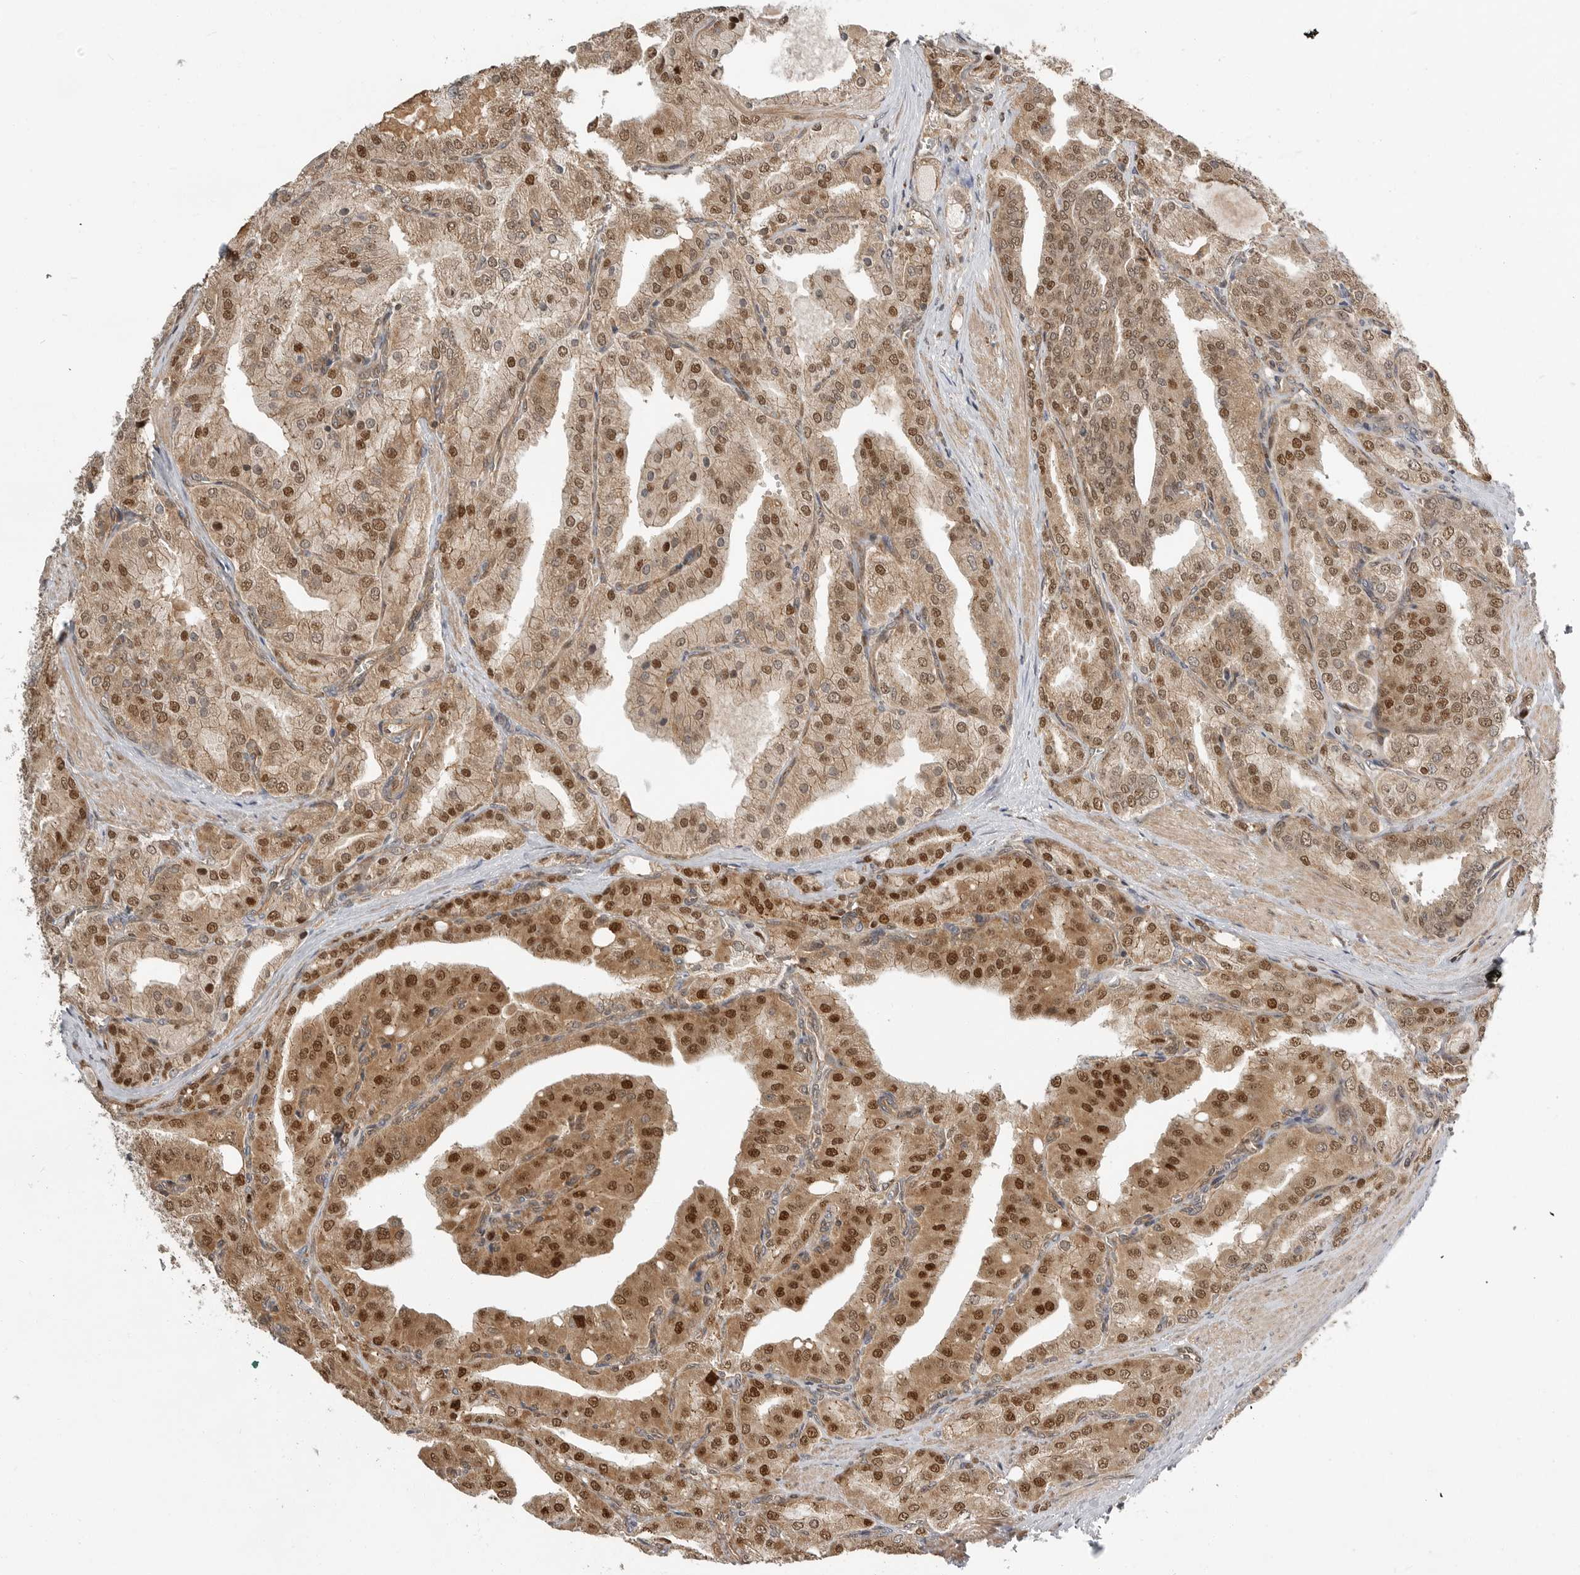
{"staining": {"intensity": "moderate", "quantity": ">75%", "location": "cytoplasmic/membranous,nuclear"}, "tissue": "prostate cancer", "cell_type": "Tumor cells", "image_type": "cancer", "snomed": [{"axis": "morphology", "description": "Adenocarcinoma, High grade"}, {"axis": "topography", "description": "Prostate"}], "caption": "Human prostate cancer (adenocarcinoma (high-grade)) stained for a protein (brown) displays moderate cytoplasmic/membranous and nuclear positive staining in approximately >75% of tumor cells.", "gene": "STRAP", "patient": {"sex": "male", "age": 50}}